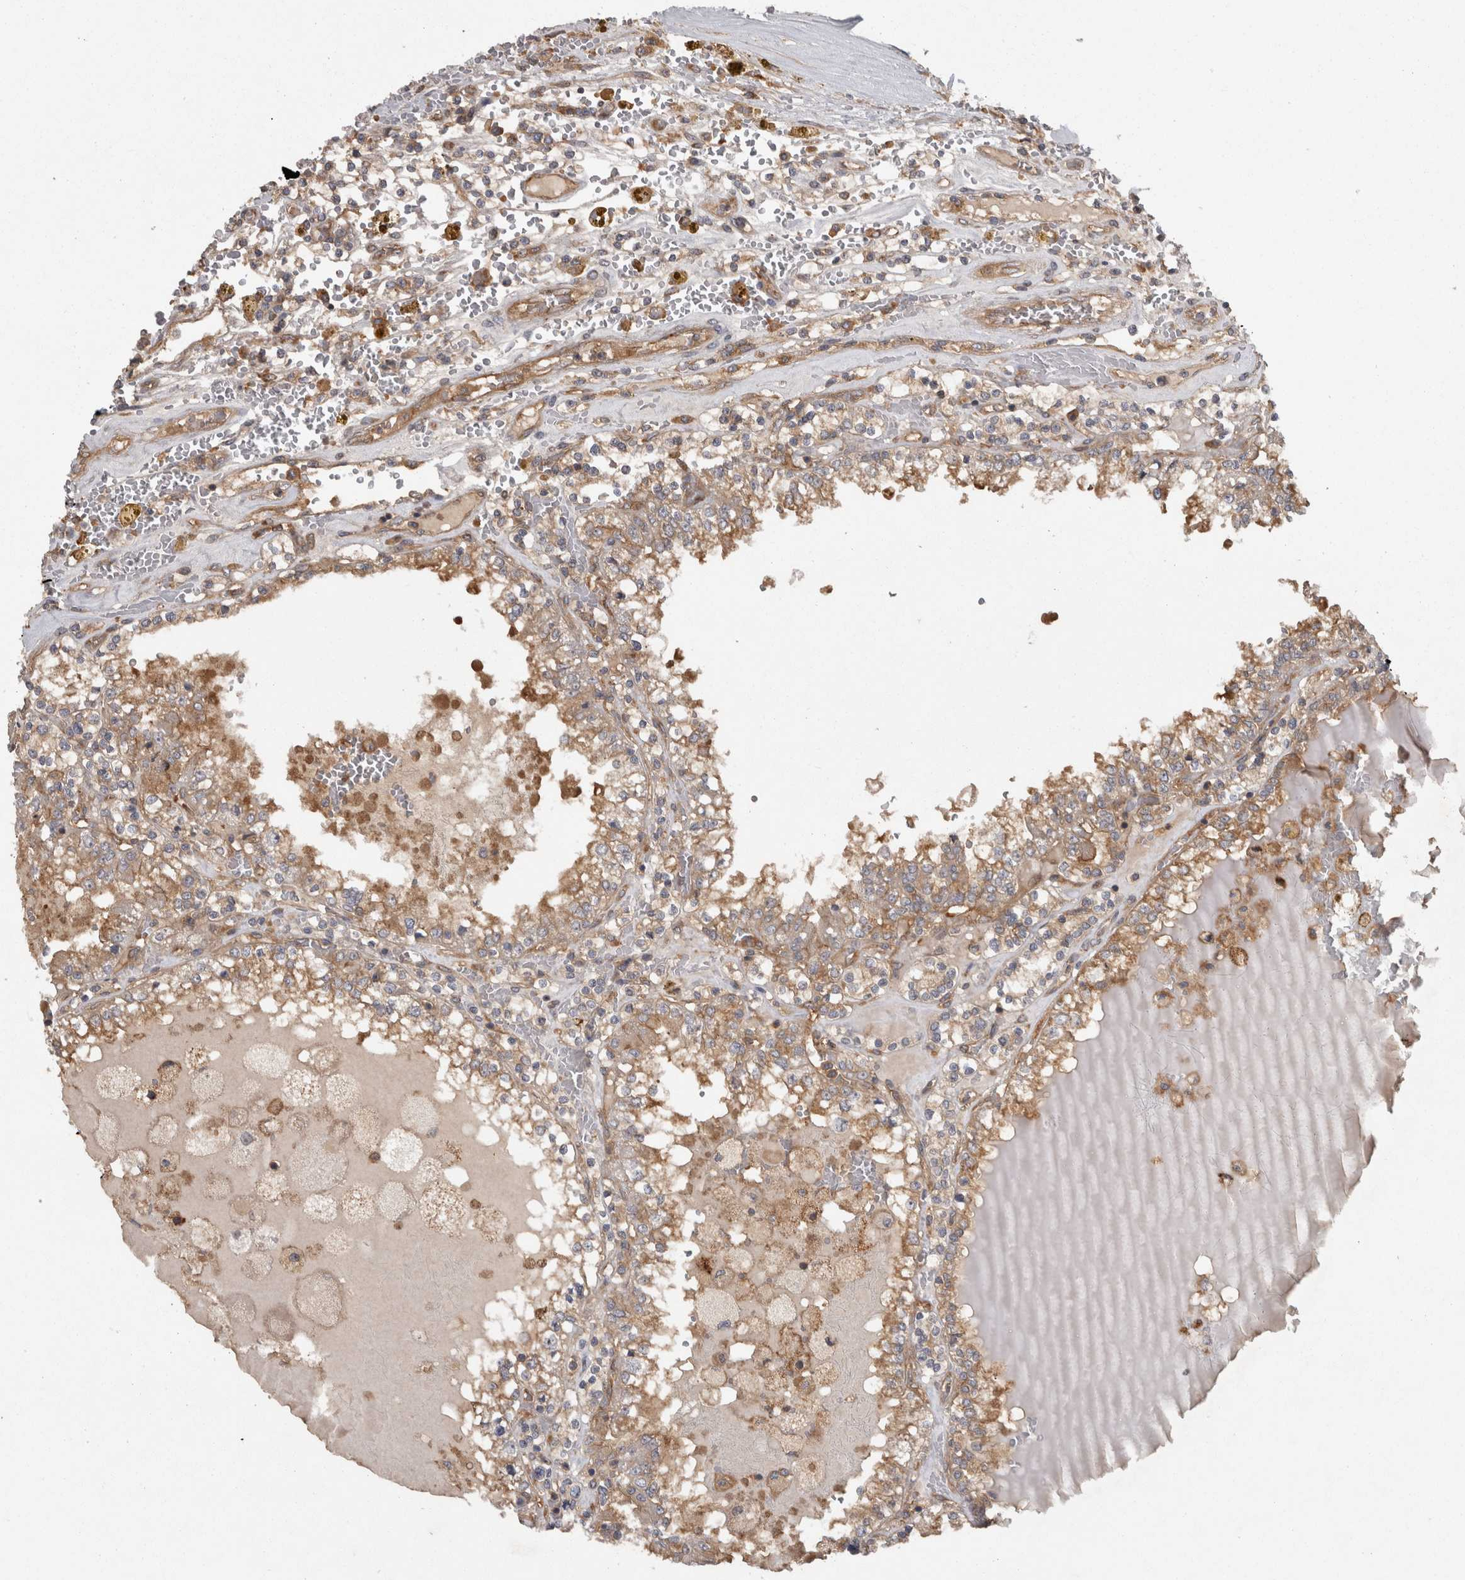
{"staining": {"intensity": "moderate", "quantity": ">75%", "location": "cytoplasmic/membranous"}, "tissue": "renal cancer", "cell_type": "Tumor cells", "image_type": "cancer", "snomed": [{"axis": "morphology", "description": "Adenocarcinoma, NOS"}, {"axis": "topography", "description": "Kidney"}], "caption": "Moderate cytoplasmic/membranous staining for a protein is appreciated in approximately >75% of tumor cells of renal cancer using immunohistochemistry.", "gene": "SMCR8", "patient": {"sex": "female", "age": 56}}